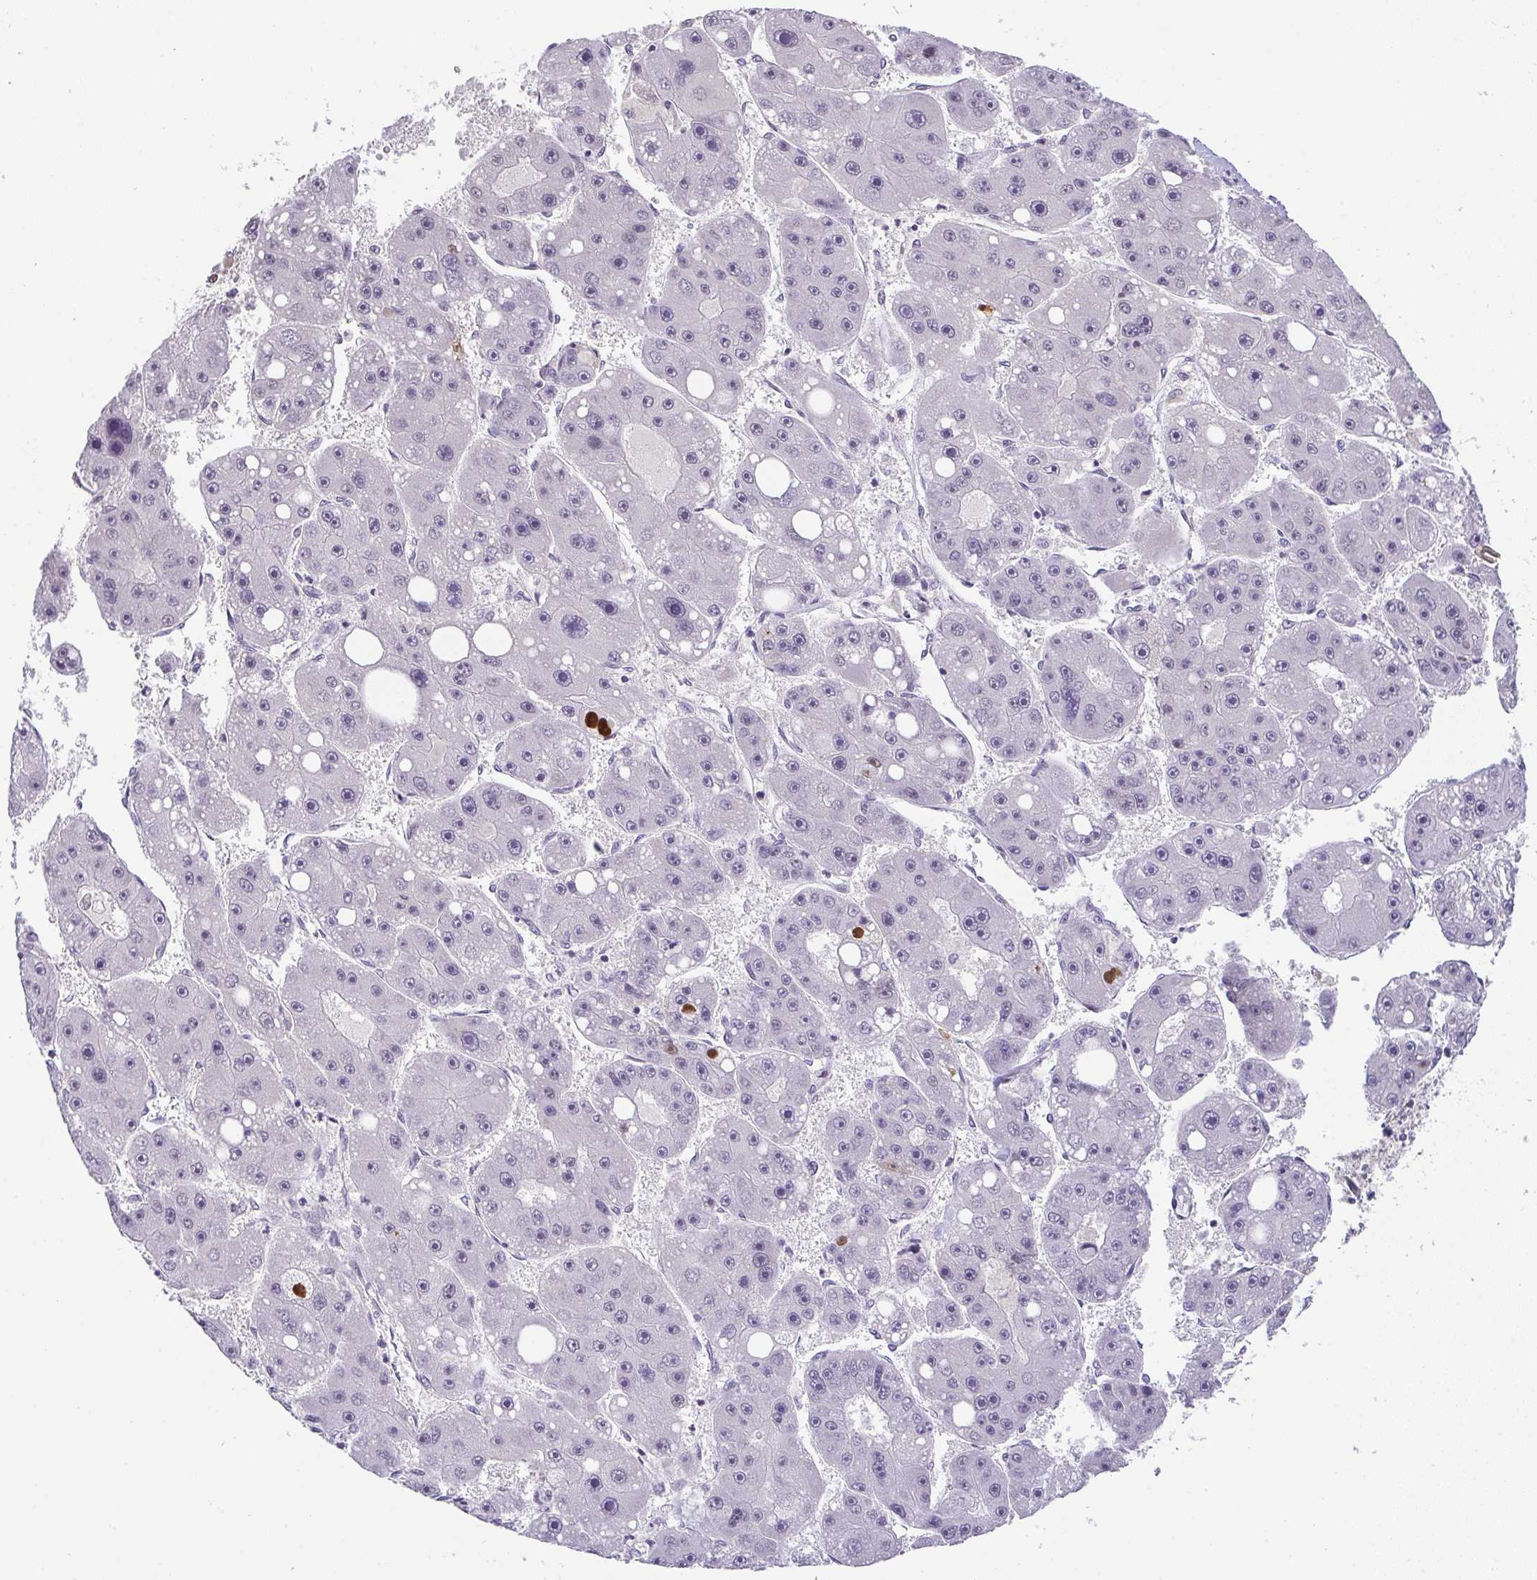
{"staining": {"intensity": "negative", "quantity": "none", "location": "none"}, "tissue": "liver cancer", "cell_type": "Tumor cells", "image_type": "cancer", "snomed": [{"axis": "morphology", "description": "Carcinoma, Hepatocellular, NOS"}, {"axis": "topography", "description": "Liver"}], "caption": "This is an immunohistochemistry (IHC) histopathology image of liver cancer (hepatocellular carcinoma). There is no expression in tumor cells.", "gene": "CACNA1S", "patient": {"sex": "female", "age": 61}}